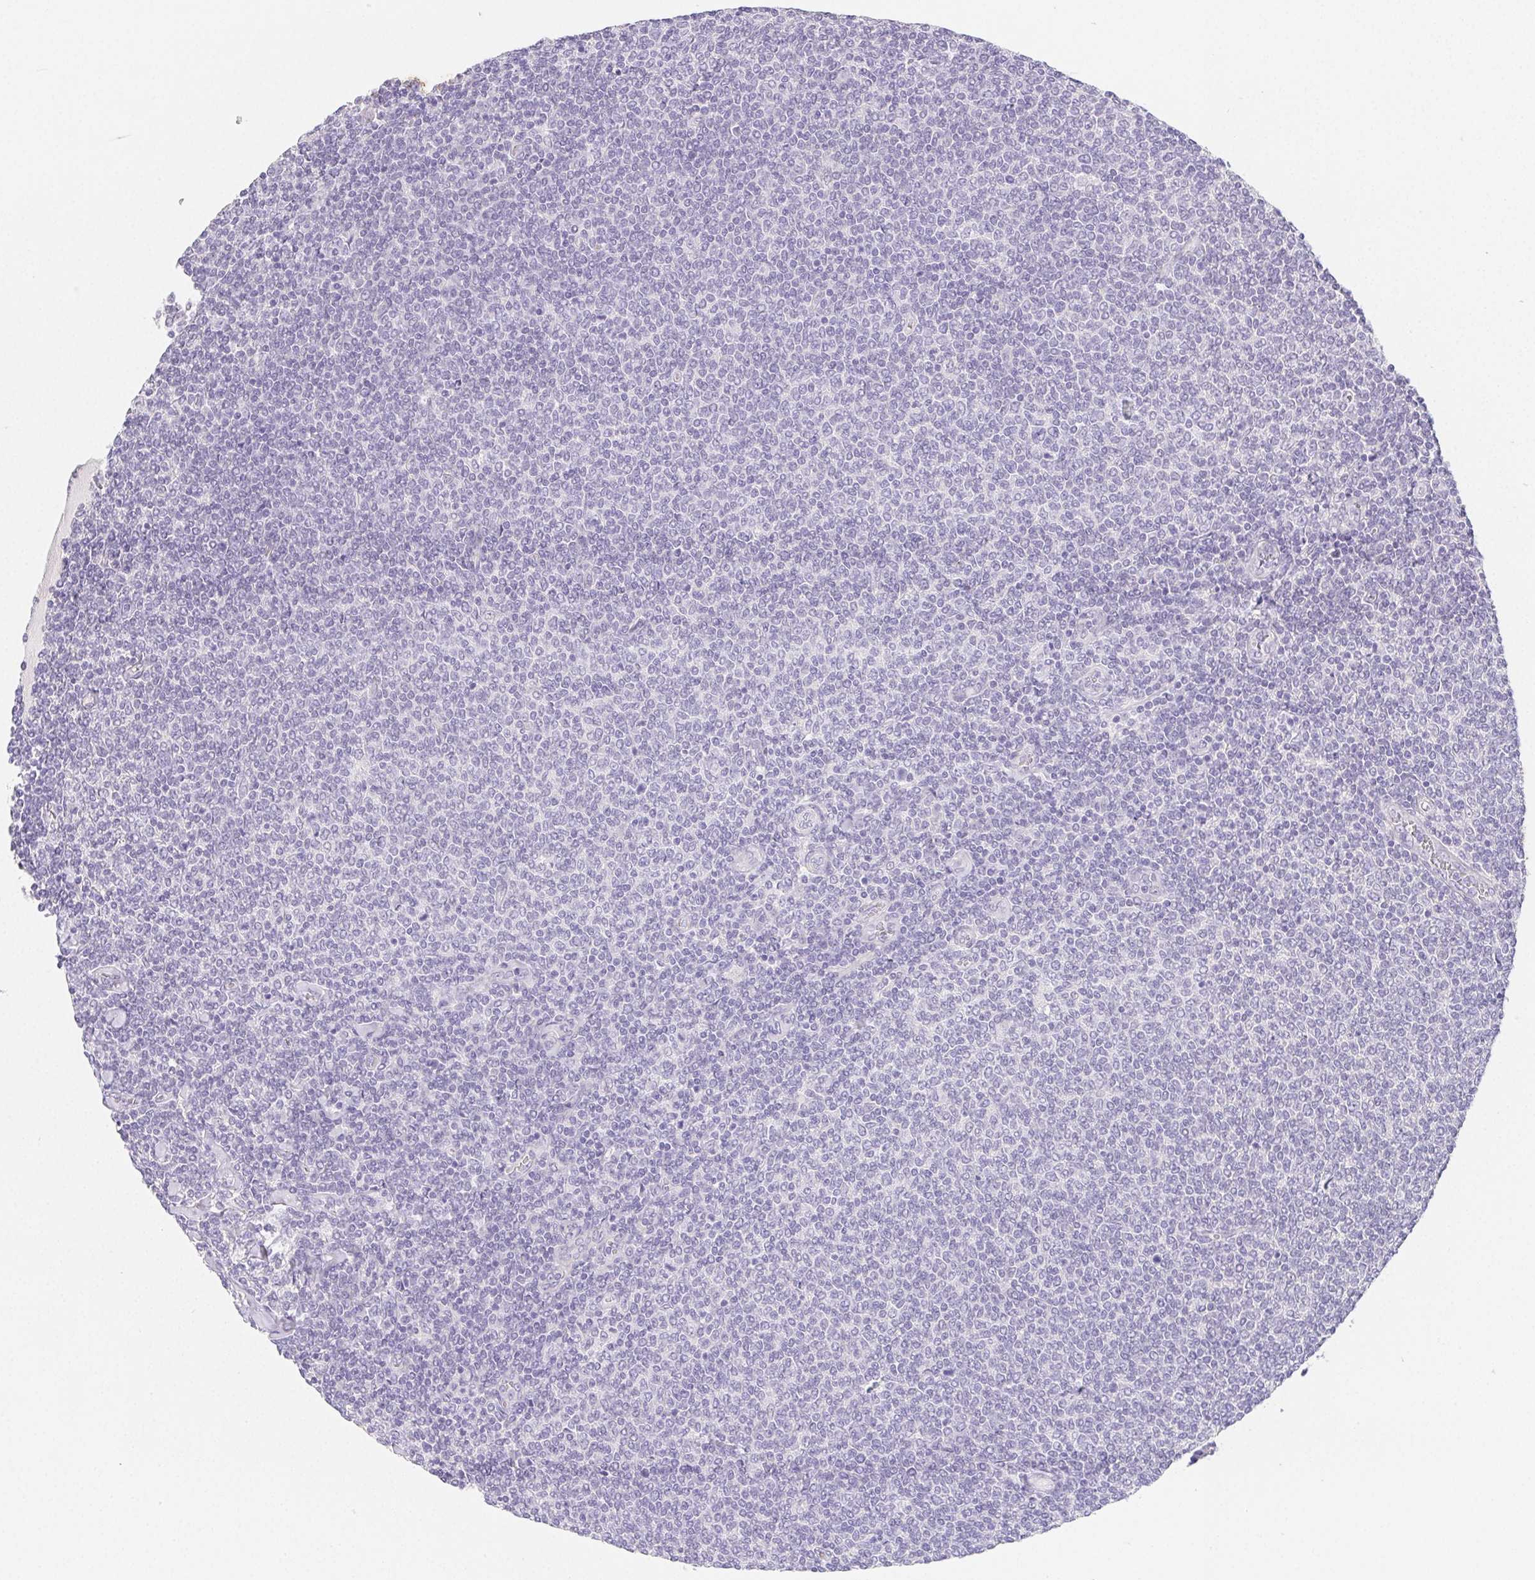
{"staining": {"intensity": "negative", "quantity": "none", "location": "none"}, "tissue": "lymphoma", "cell_type": "Tumor cells", "image_type": "cancer", "snomed": [{"axis": "morphology", "description": "Malignant lymphoma, non-Hodgkin's type, Low grade"}, {"axis": "topography", "description": "Lymph node"}], "caption": "High magnification brightfield microscopy of low-grade malignant lymphoma, non-Hodgkin's type stained with DAB (3,3'-diaminobenzidine) (brown) and counterstained with hematoxylin (blue): tumor cells show no significant expression.", "gene": "ZBBX", "patient": {"sex": "male", "age": 52}}